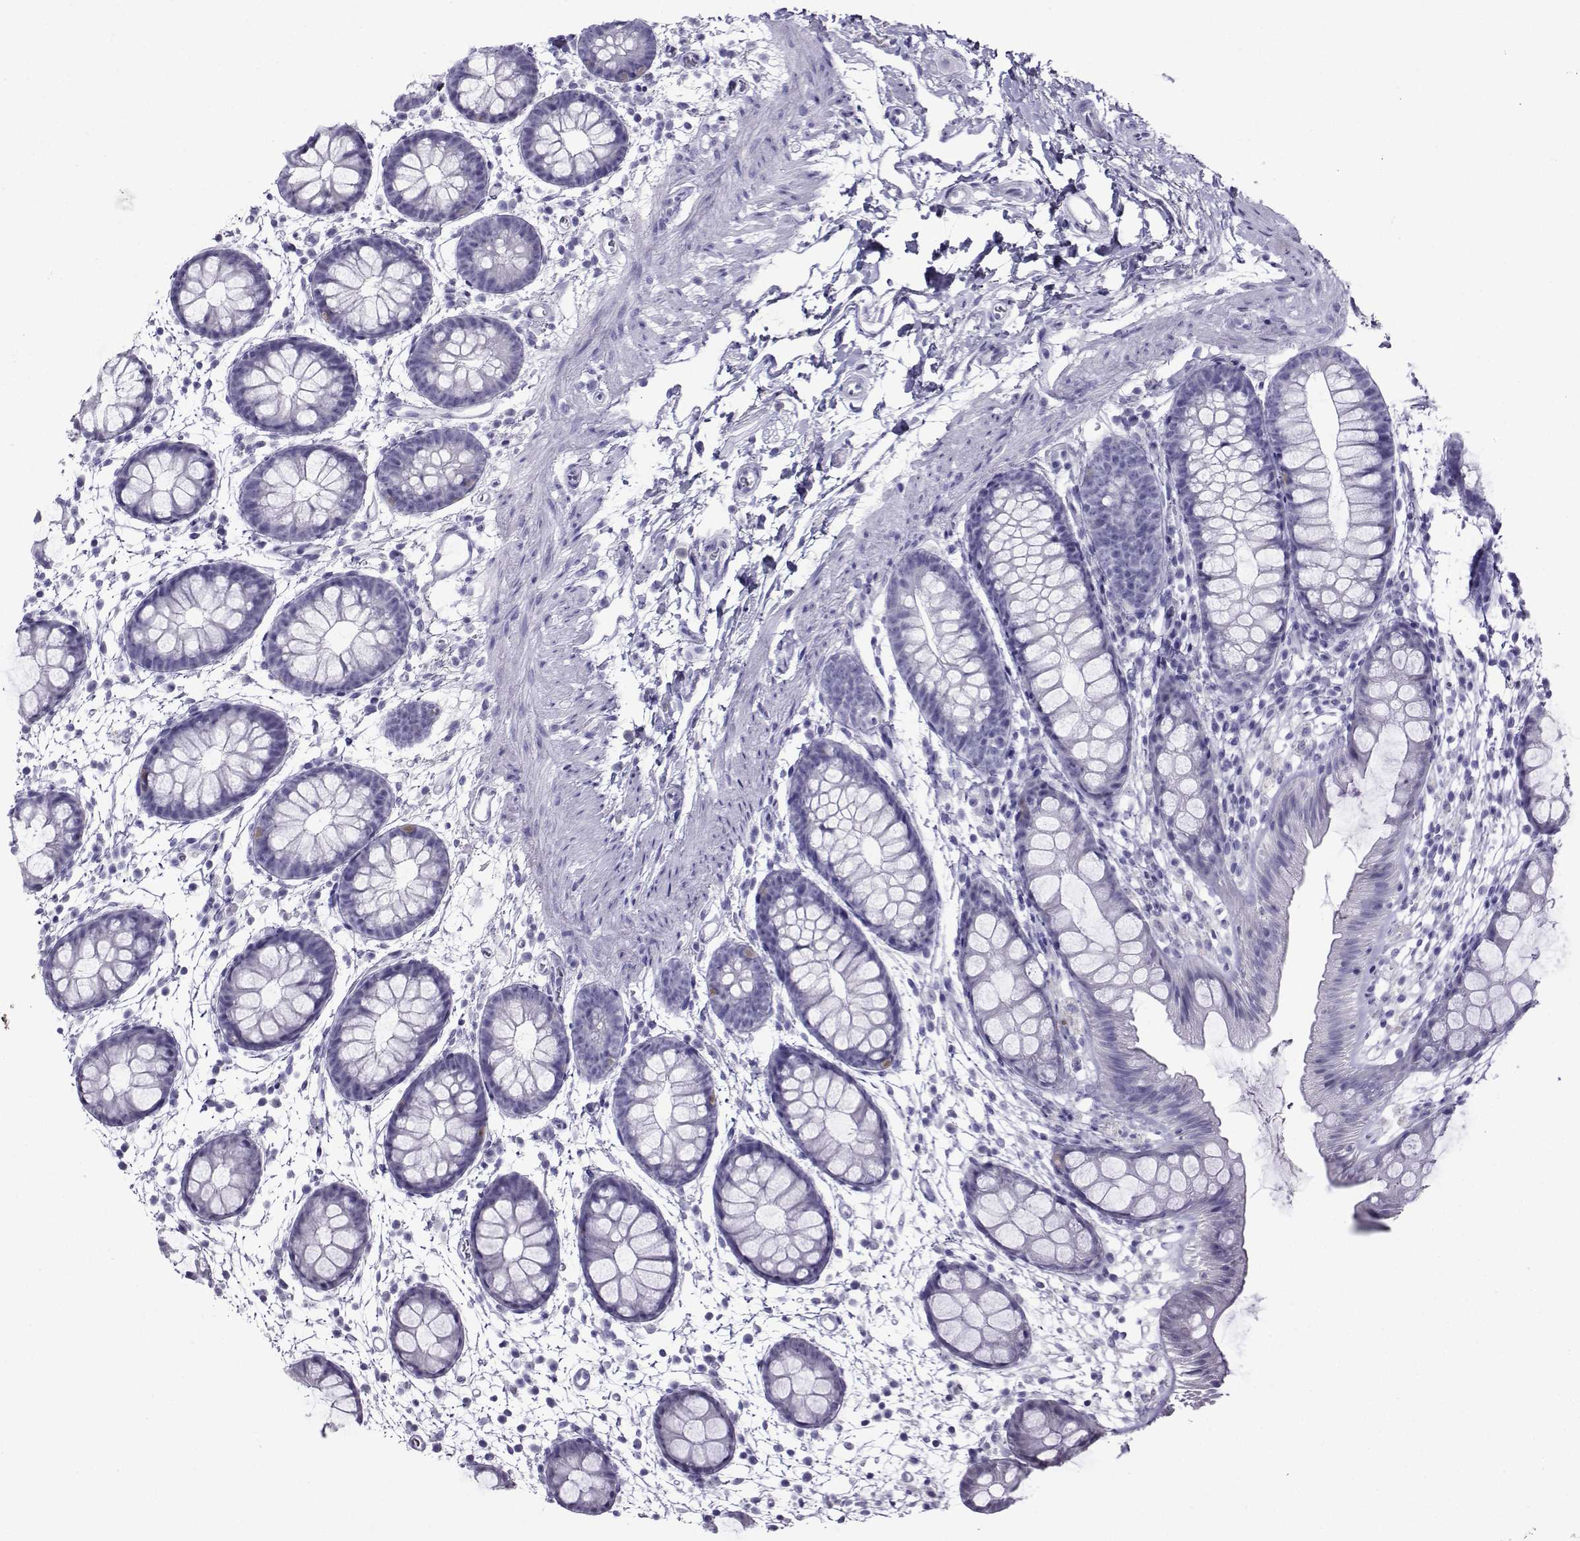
{"staining": {"intensity": "negative", "quantity": "none", "location": "none"}, "tissue": "rectum", "cell_type": "Glandular cells", "image_type": "normal", "snomed": [{"axis": "morphology", "description": "Normal tissue, NOS"}, {"axis": "topography", "description": "Rectum"}], "caption": "Human rectum stained for a protein using immunohistochemistry (IHC) demonstrates no expression in glandular cells.", "gene": "CRYBB1", "patient": {"sex": "male", "age": 57}}